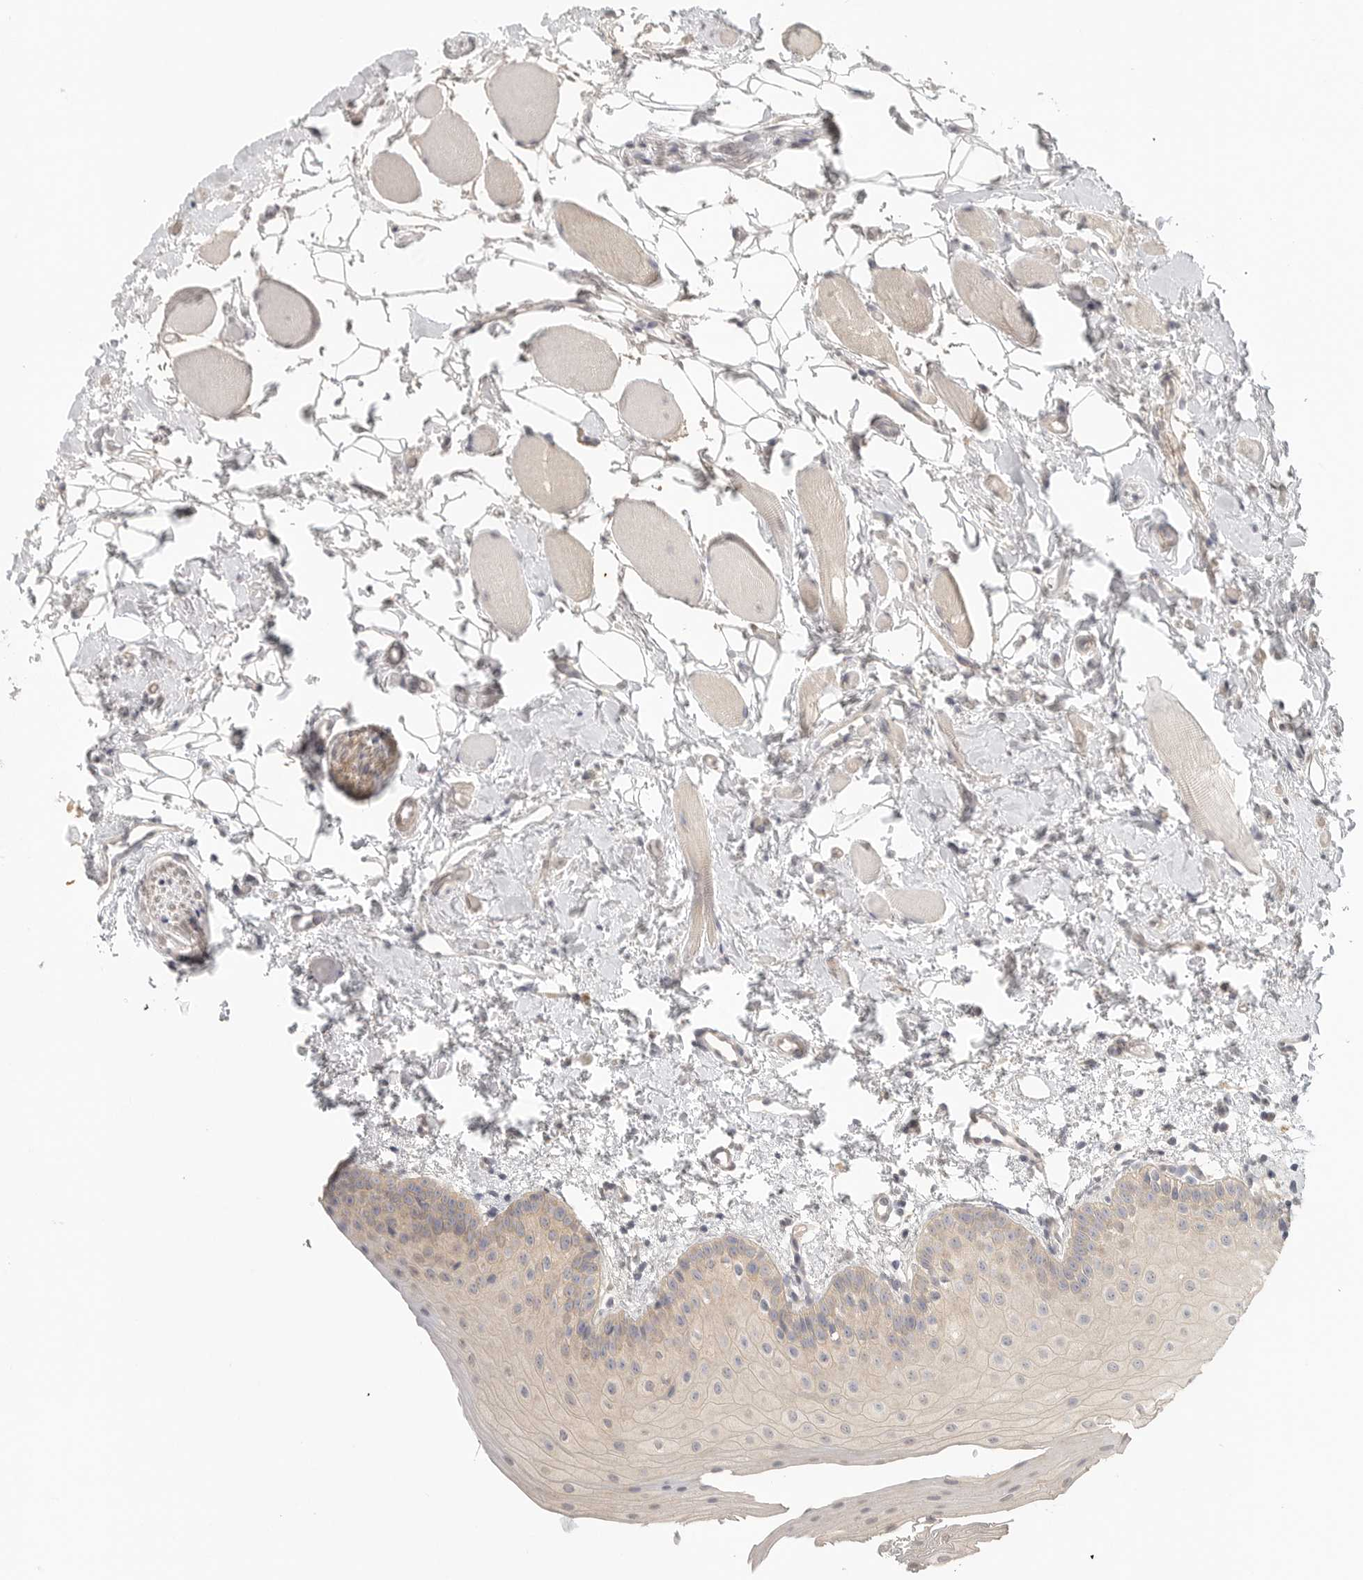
{"staining": {"intensity": "weak", "quantity": "25%-75%", "location": "cytoplasmic/membranous"}, "tissue": "oral mucosa", "cell_type": "Squamous epithelial cells", "image_type": "normal", "snomed": [{"axis": "morphology", "description": "Normal tissue, NOS"}, {"axis": "topography", "description": "Oral tissue"}], "caption": "A brown stain highlights weak cytoplasmic/membranous staining of a protein in squamous epithelial cells of normal human oral mucosa.", "gene": "HDAC6", "patient": {"sex": "male", "age": 28}}